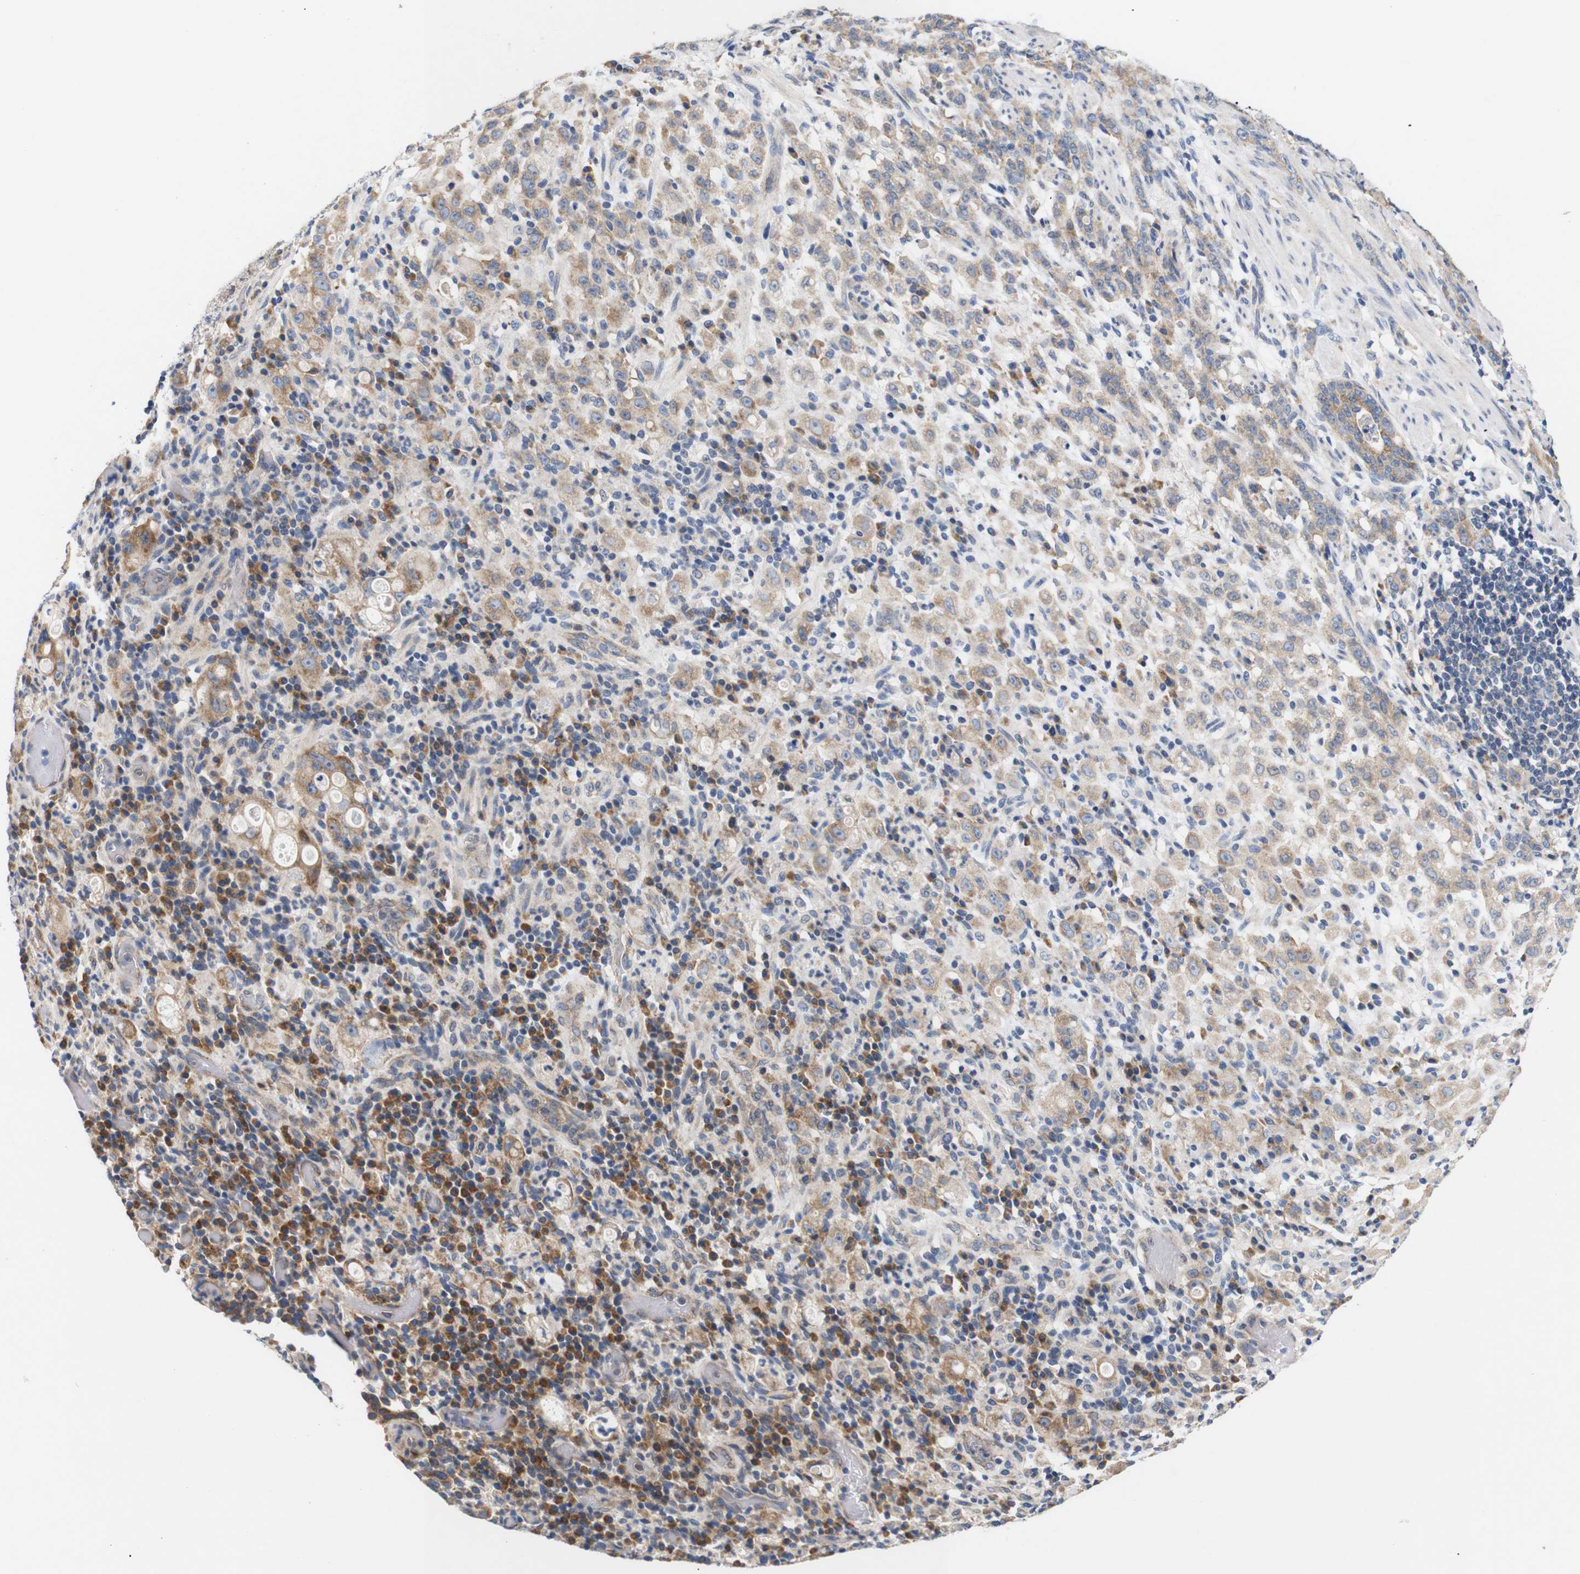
{"staining": {"intensity": "moderate", "quantity": ">75%", "location": "cytoplasmic/membranous"}, "tissue": "stomach cancer", "cell_type": "Tumor cells", "image_type": "cancer", "snomed": [{"axis": "morphology", "description": "Adenocarcinoma, NOS"}, {"axis": "topography", "description": "Stomach, lower"}], "caption": "Stomach cancer stained for a protein exhibits moderate cytoplasmic/membranous positivity in tumor cells.", "gene": "TRIM5", "patient": {"sex": "male", "age": 88}}